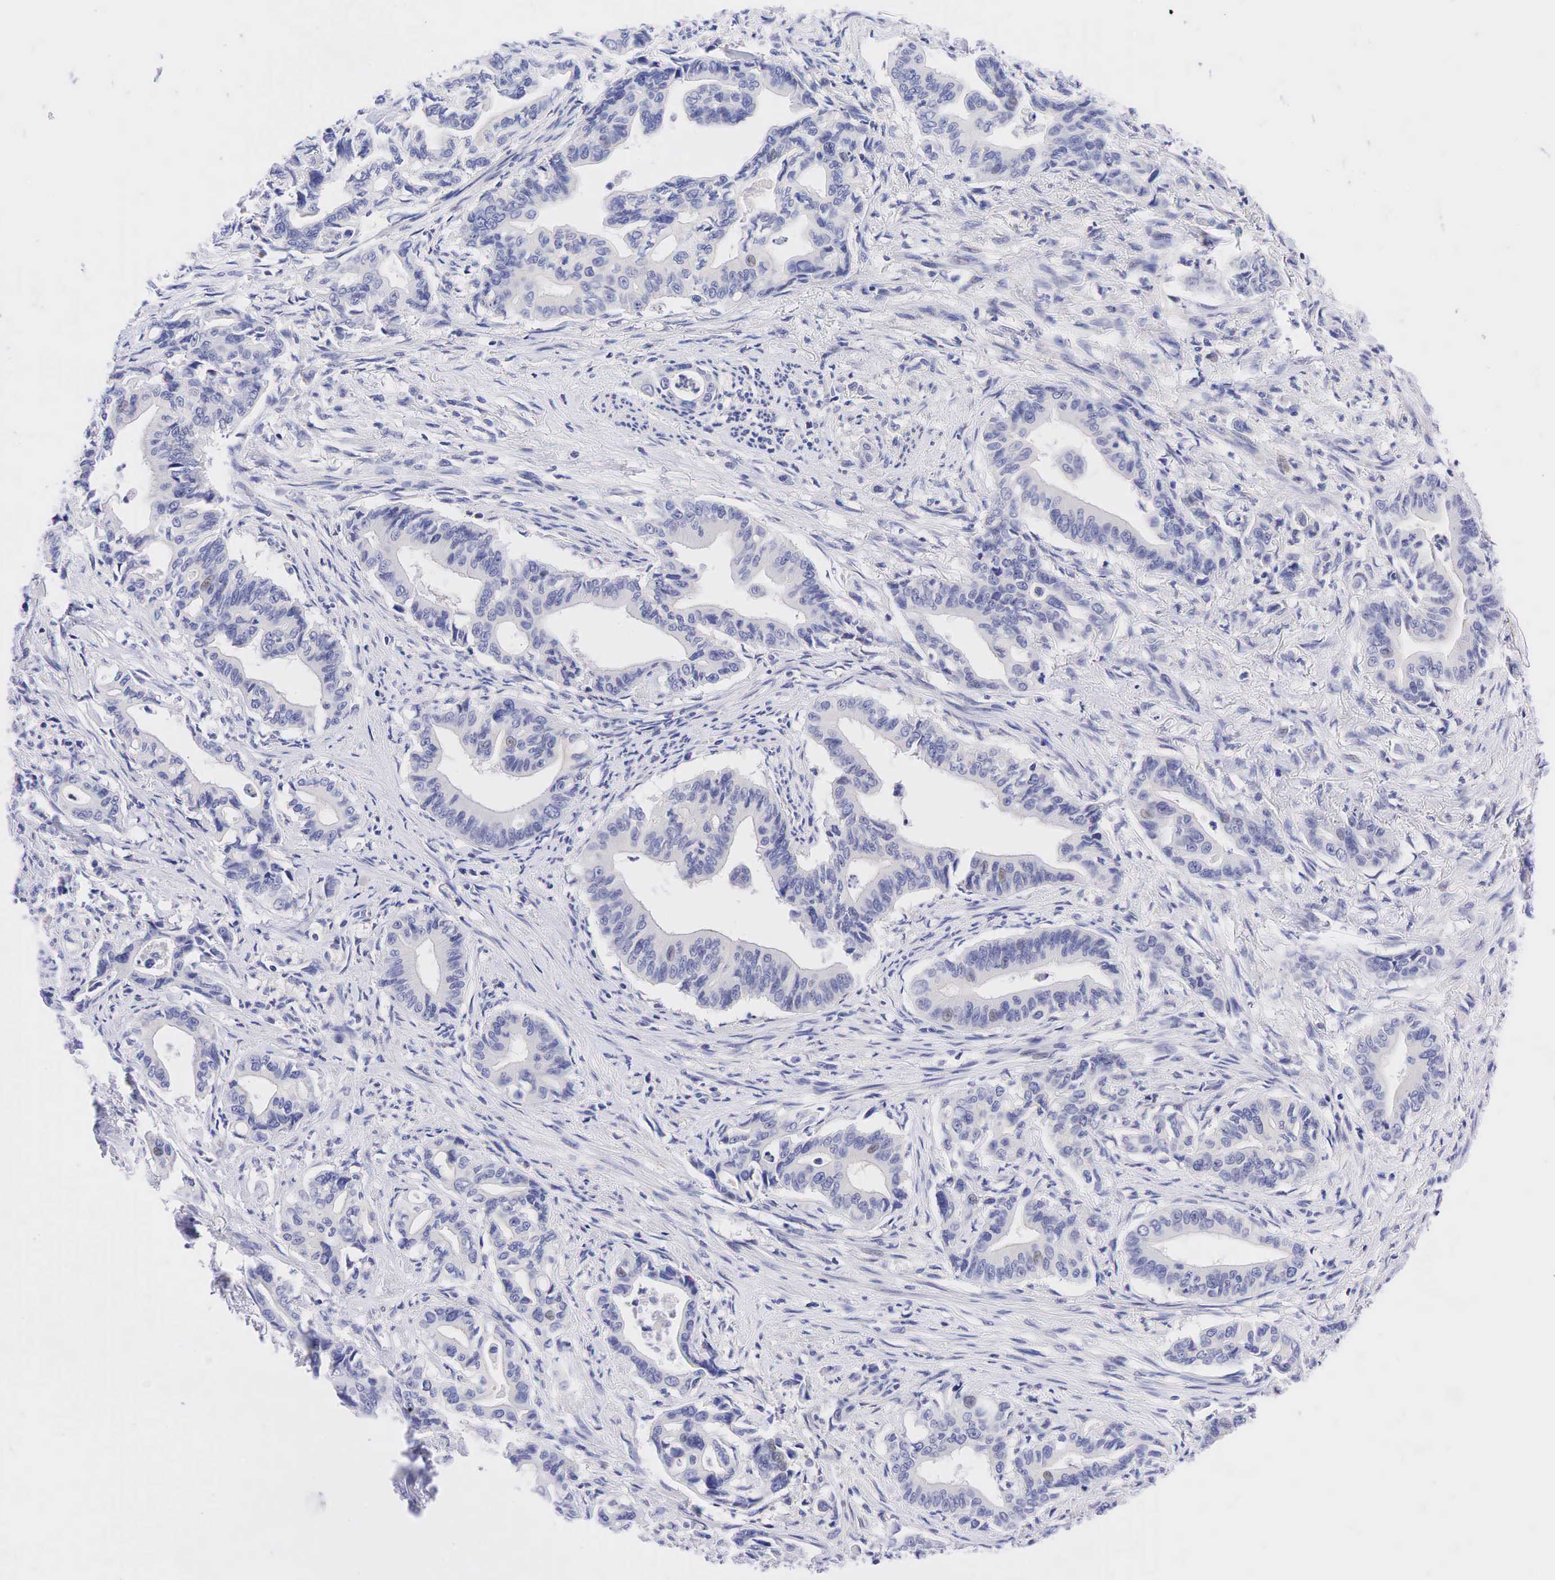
{"staining": {"intensity": "negative", "quantity": "none", "location": "none"}, "tissue": "stomach cancer", "cell_type": "Tumor cells", "image_type": "cancer", "snomed": [{"axis": "morphology", "description": "Adenocarcinoma, NOS"}, {"axis": "topography", "description": "Stomach"}], "caption": "This is a micrograph of immunohistochemistry (IHC) staining of adenocarcinoma (stomach), which shows no expression in tumor cells.", "gene": "AR", "patient": {"sex": "female", "age": 76}}